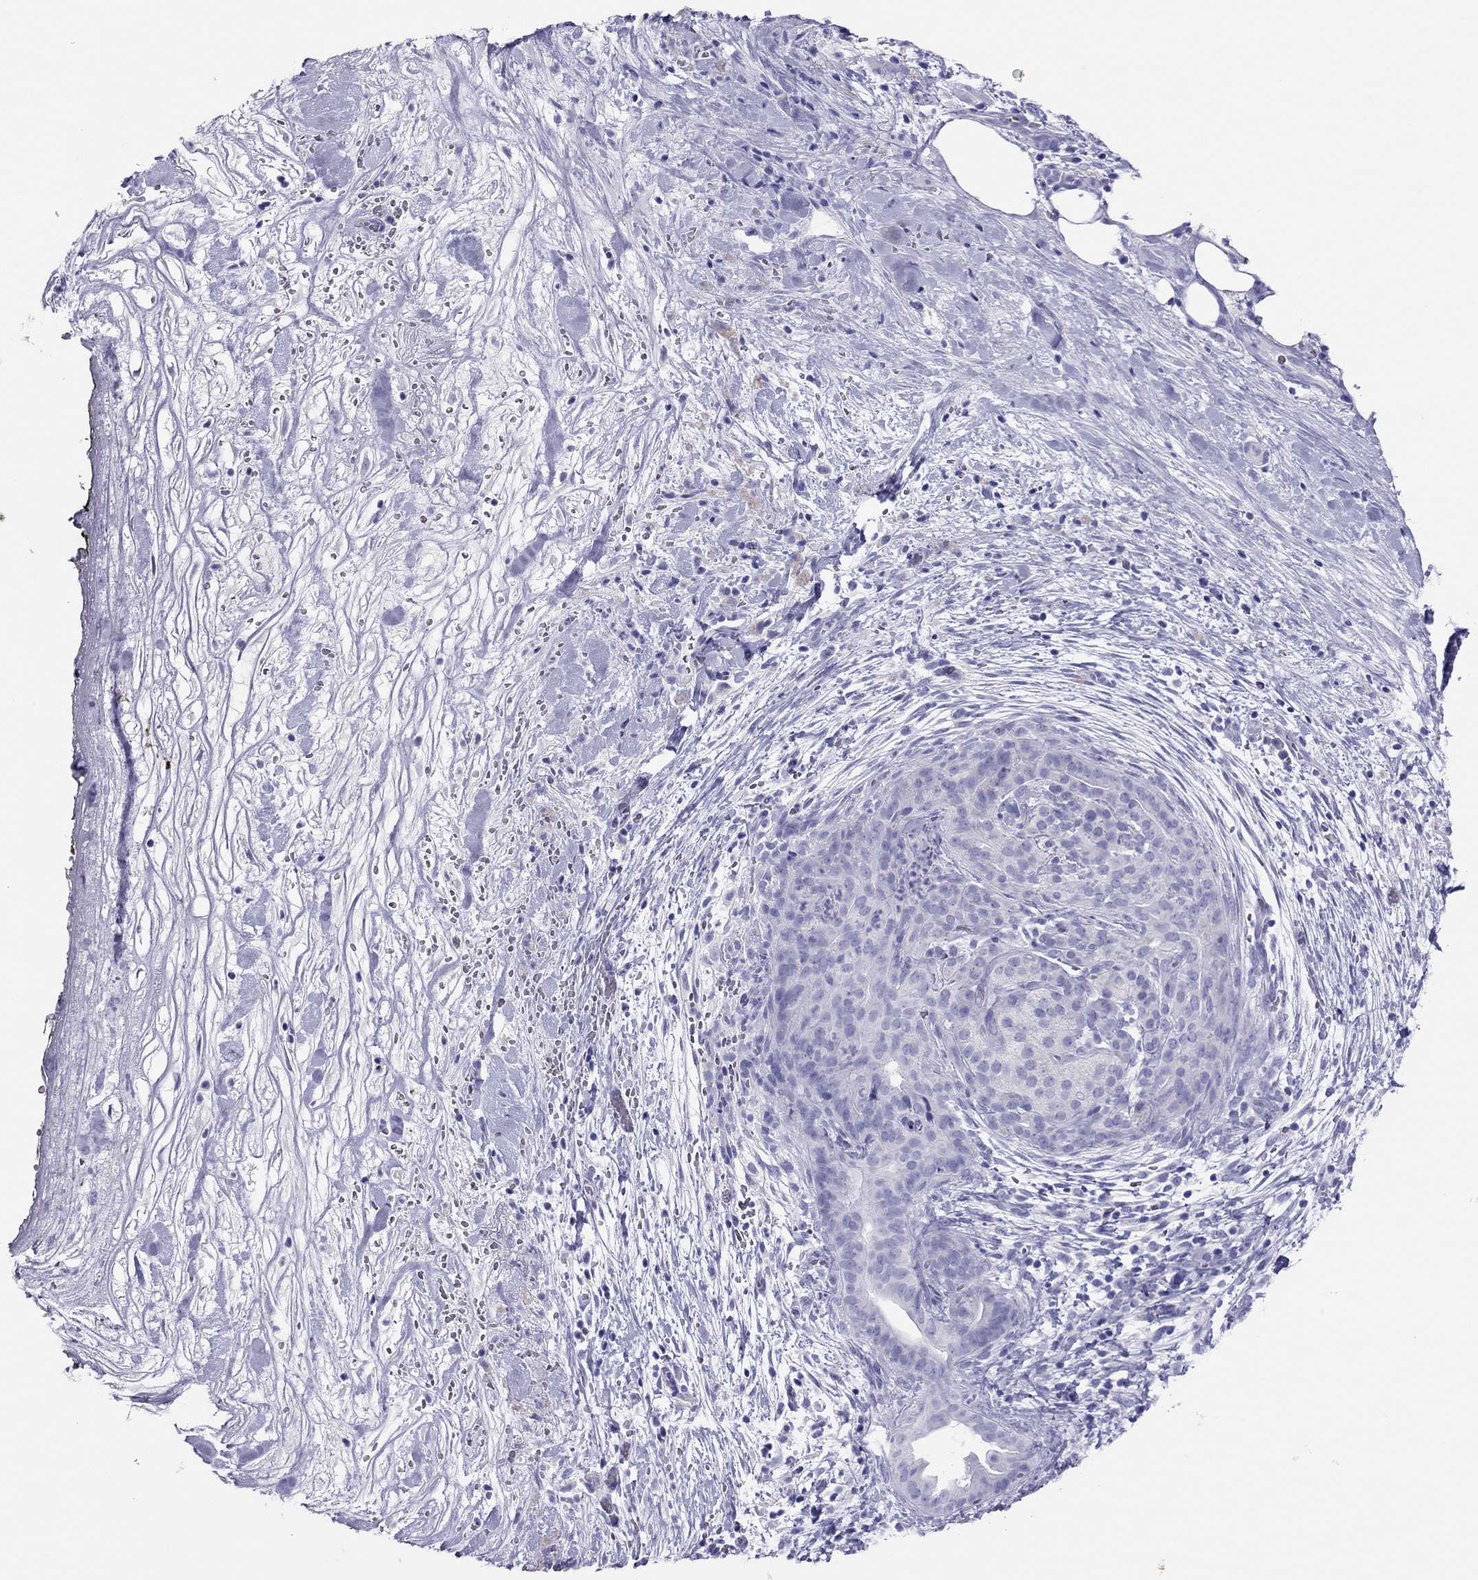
{"staining": {"intensity": "negative", "quantity": "none", "location": "none"}, "tissue": "pancreatic cancer", "cell_type": "Tumor cells", "image_type": "cancer", "snomed": [{"axis": "morphology", "description": "Adenocarcinoma, NOS"}, {"axis": "topography", "description": "Pancreas"}], "caption": "Immunohistochemistry (IHC) of adenocarcinoma (pancreatic) exhibits no expression in tumor cells.", "gene": "TSHB", "patient": {"sex": "male", "age": 44}}